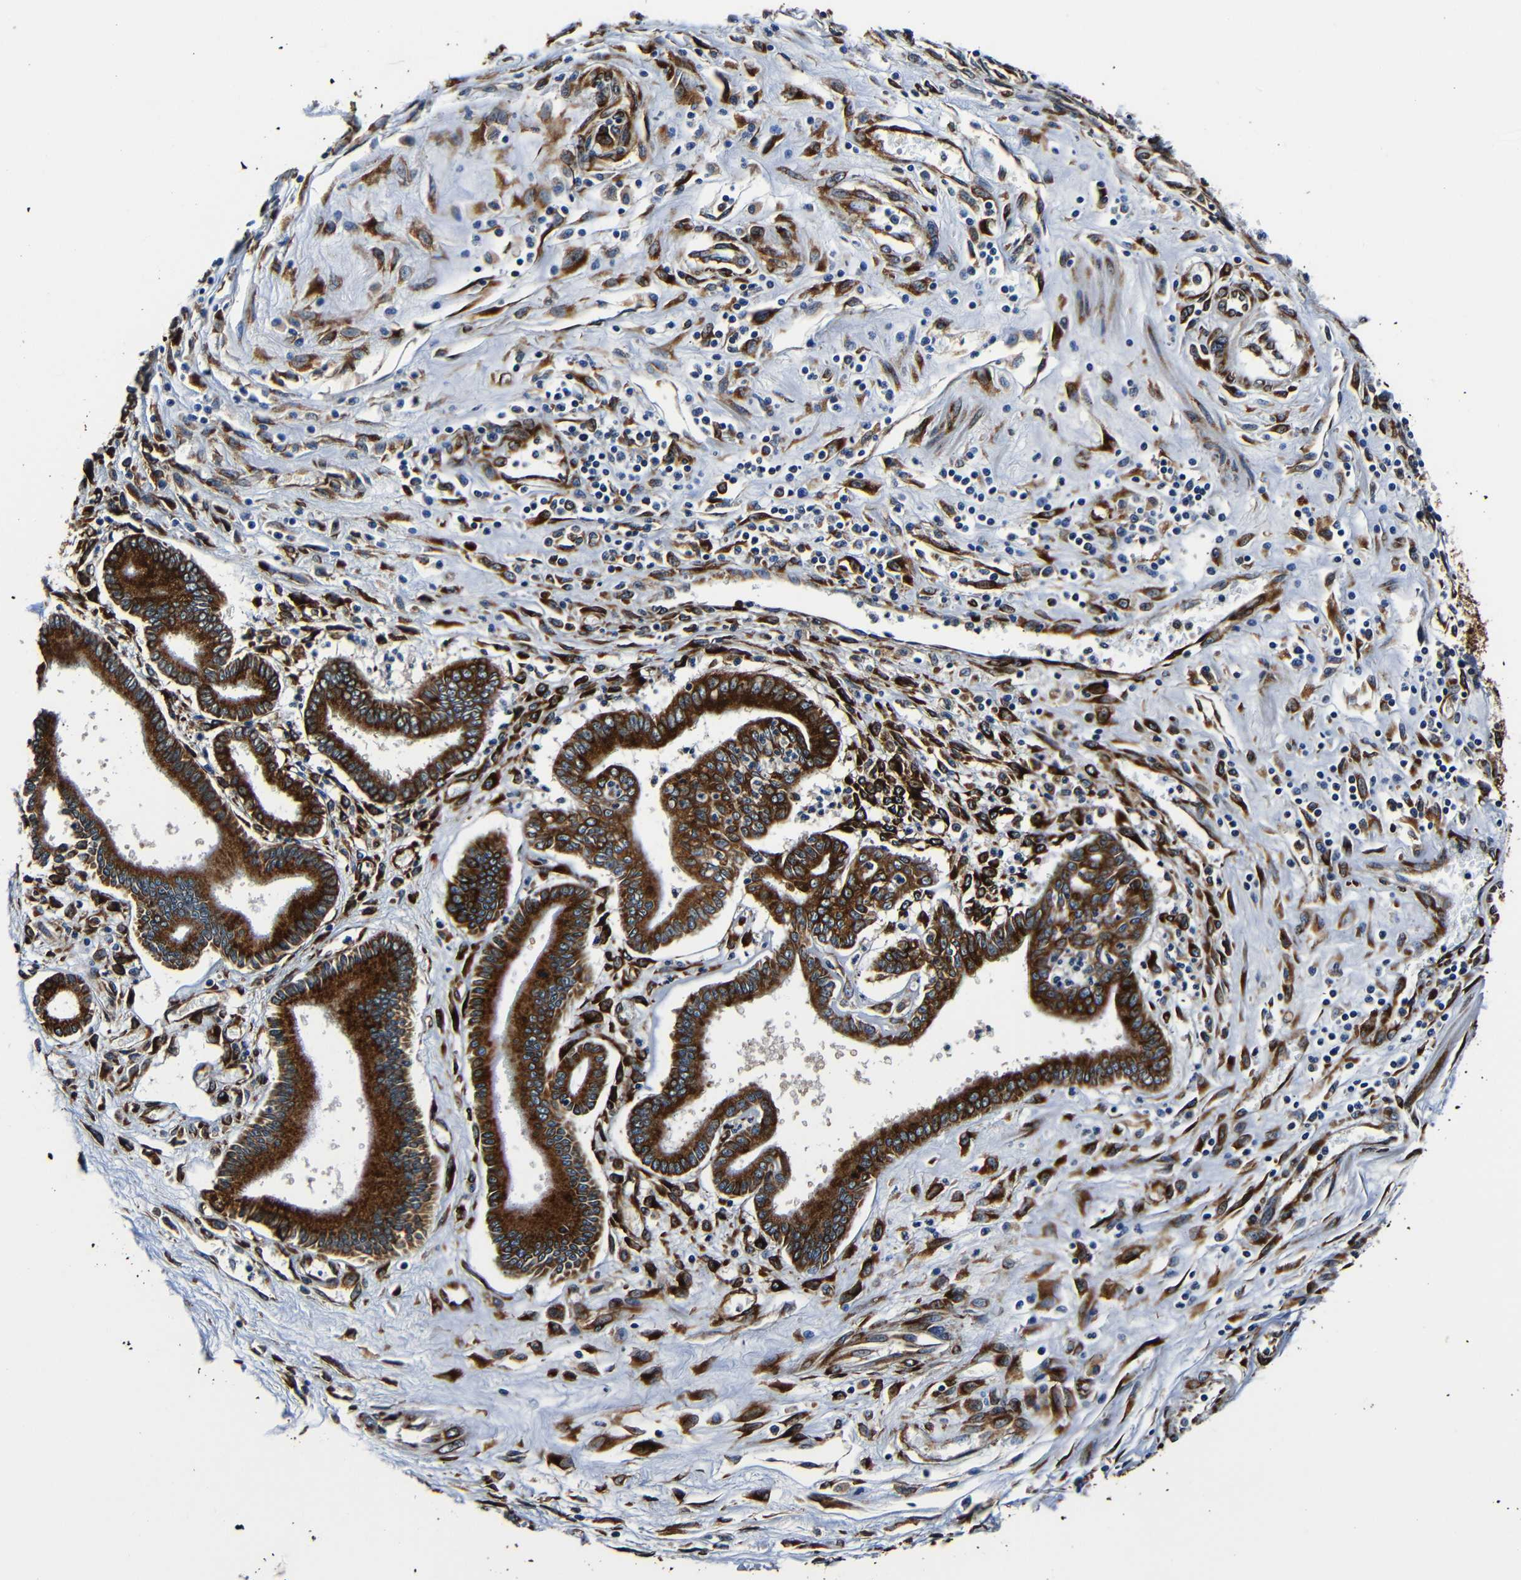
{"staining": {"intensity": "strong", "quantity": ">75%", "location": "cytoplasmic/membranous"}, "tissue": "pancreatic cancer", "cell_type": "Tumor cells", "image_type": "cancer", "snomed": [{"axis": "morphology", "description": "Adenocarcinoma, NOS"}, {"axis": "topography", "description": "Pancreas"}], "caption": "IHC of human pancreatic cancer (adenocarcinoma) shows high levels of strong cytoplasmic/membranous expression in about >75% of tumor cells.", "gene": "RRBP1", "patient": {"sex": "male", "age": 56}}